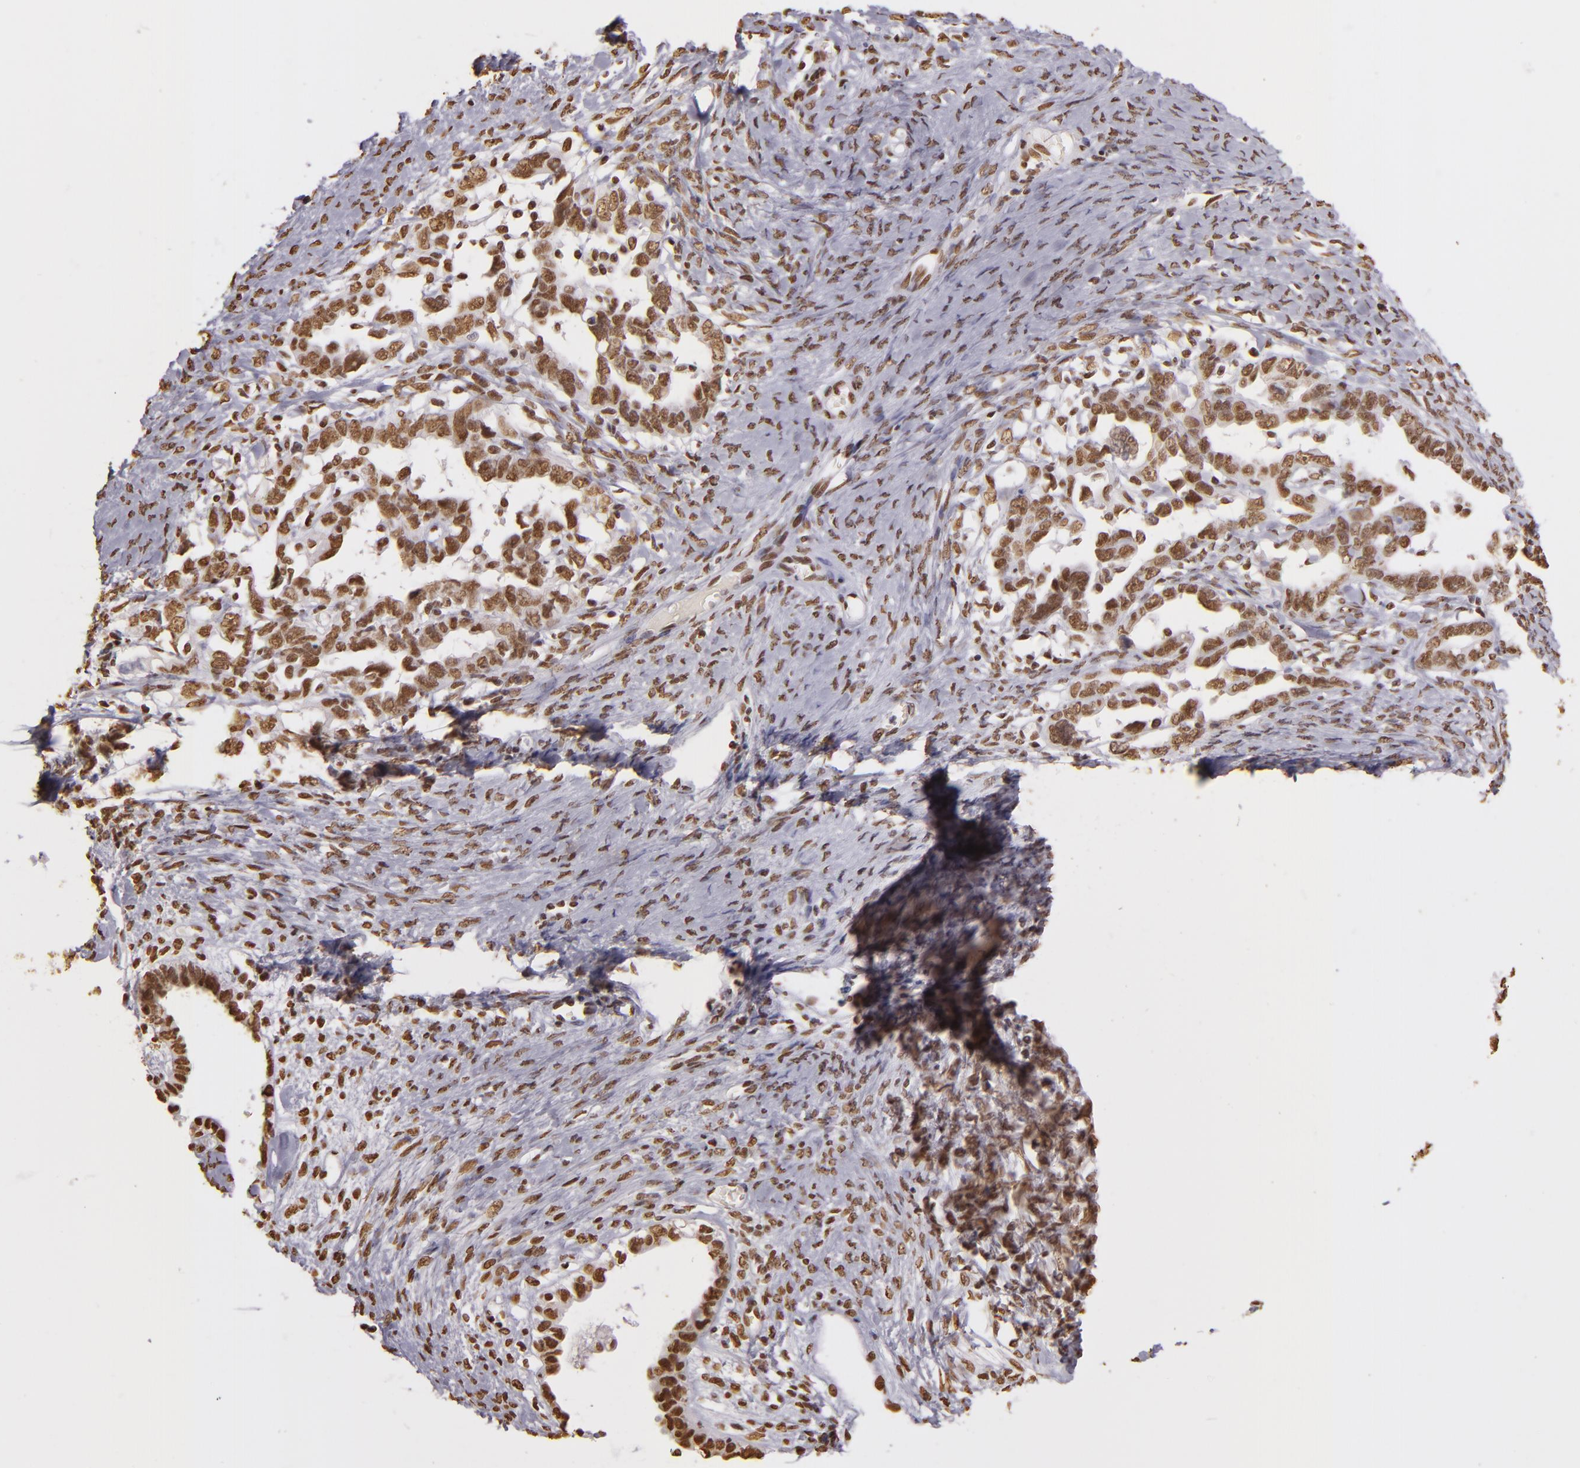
{"staining": {"intensity": "moderate", "quantity": ">75%", "location": "nuclear"}, "tissue": "ovarian cancer", "cell_type": "Tumor cells", "image_type": "cancer", "snomed": [{"axis": "morphology", "description": "Cystadenocarcinoma, serous, NOS"}, {"axis": "topography", "description": "Ovary"}], "caption": "IHC photomicrograph of serous cystadenocarcinoma (ovarian) stained for a protein (brown), which demonstrates medium levels of moderate nuclear expression in about >75% of tumor cells.", "gene": "PAPOLA", "patient": {"sex": "female", "age": 69}}